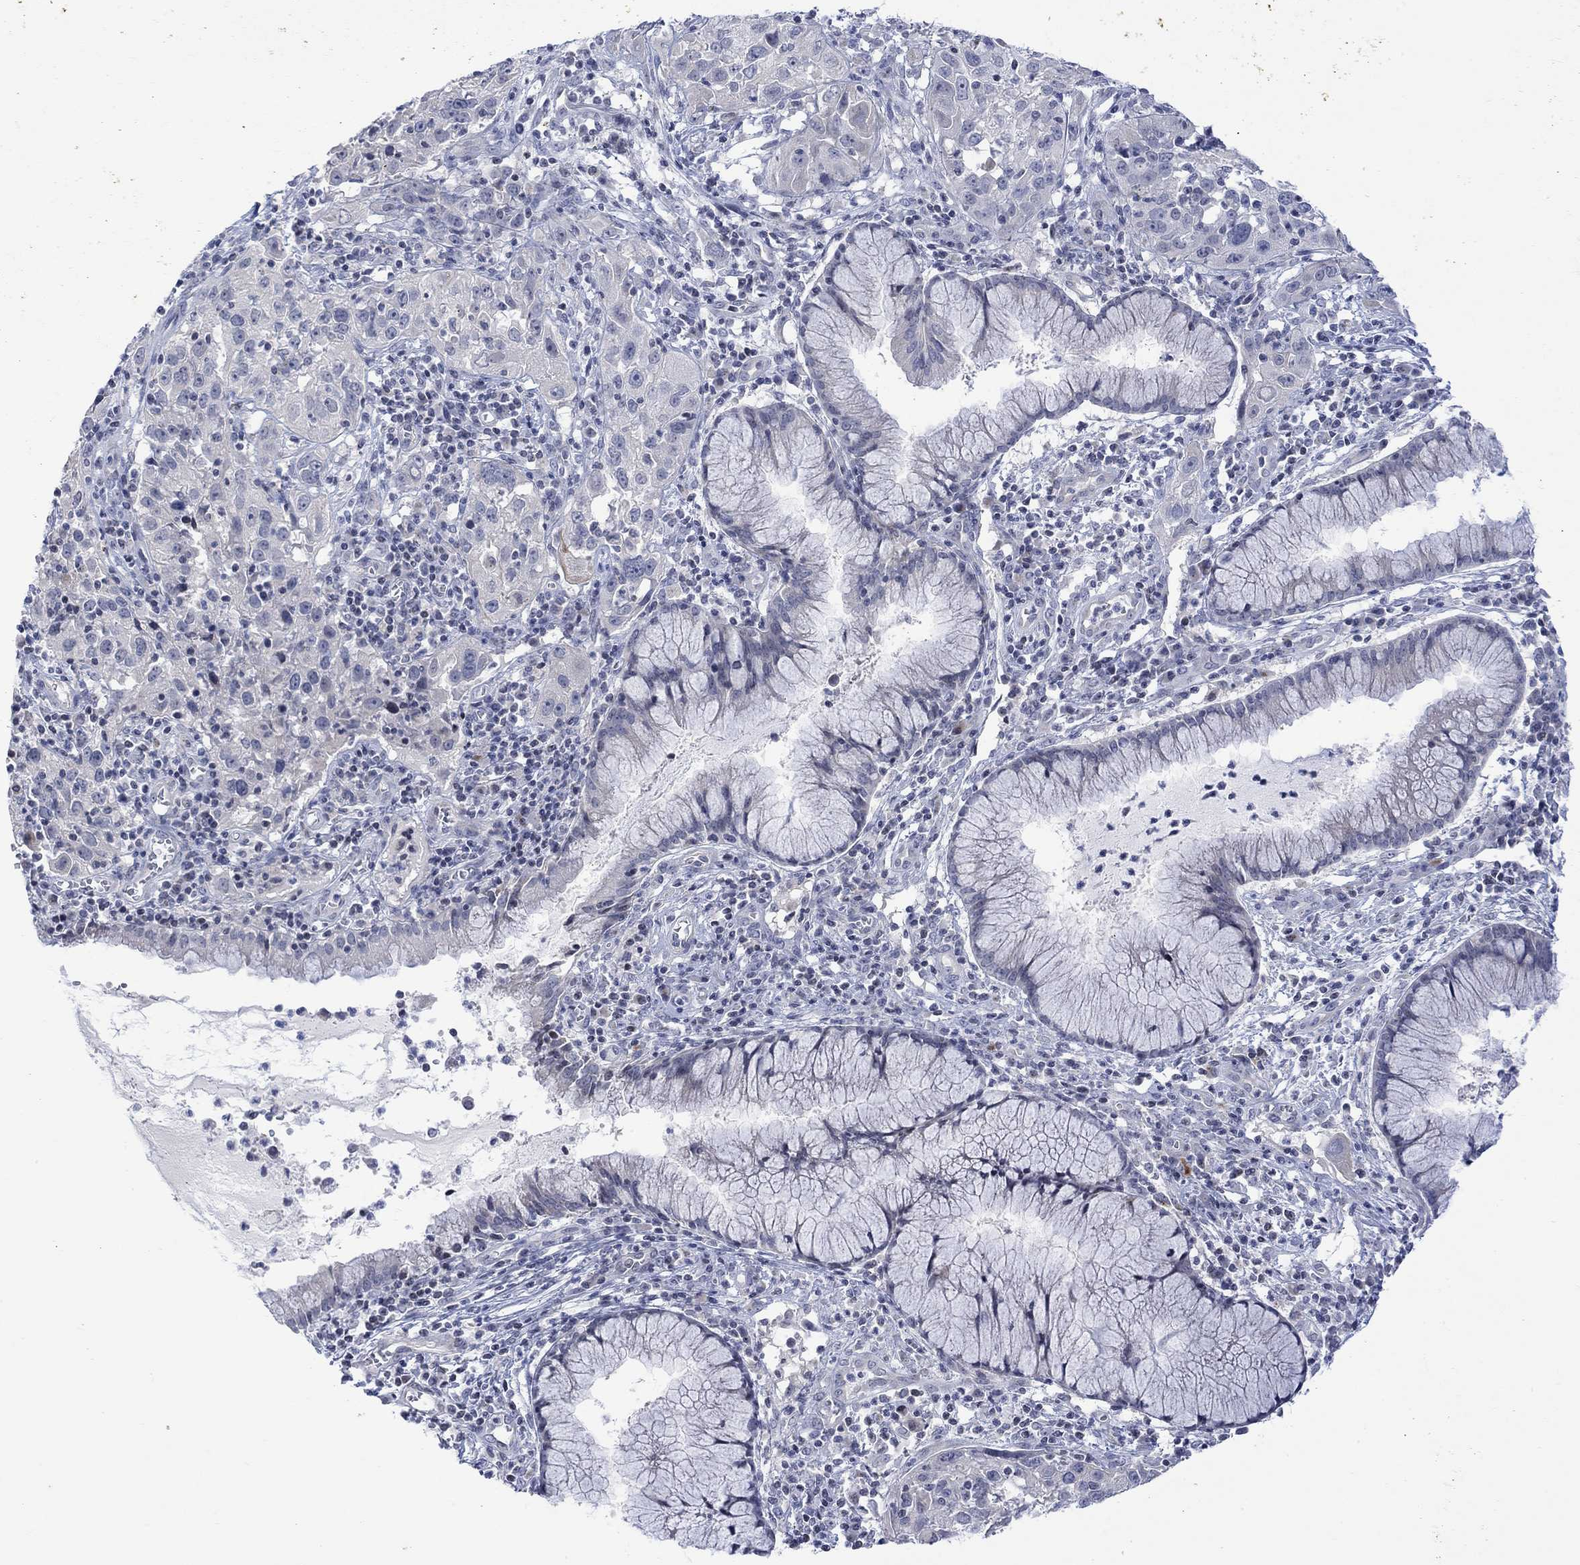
{"staining": {"intensity": "negative", "quantity": "none", "location": "none"}, "tissue": "cervical cancer", "cell_type": "Tumor cells", "image_type": "cancer", "snomed": [{"axis": "morphology", "description": "Squamous cell carcinoma, NOS"}, {"axis": "topography", "description": "Cervix"}], "caption": "IHC micrograph of cervical cancer (squamous cell carcinoma) stained for a protein (brown), which displays no staining in tumor cells.", "gene": "DCX", "patient": {"sex": "female", "age": 32}}